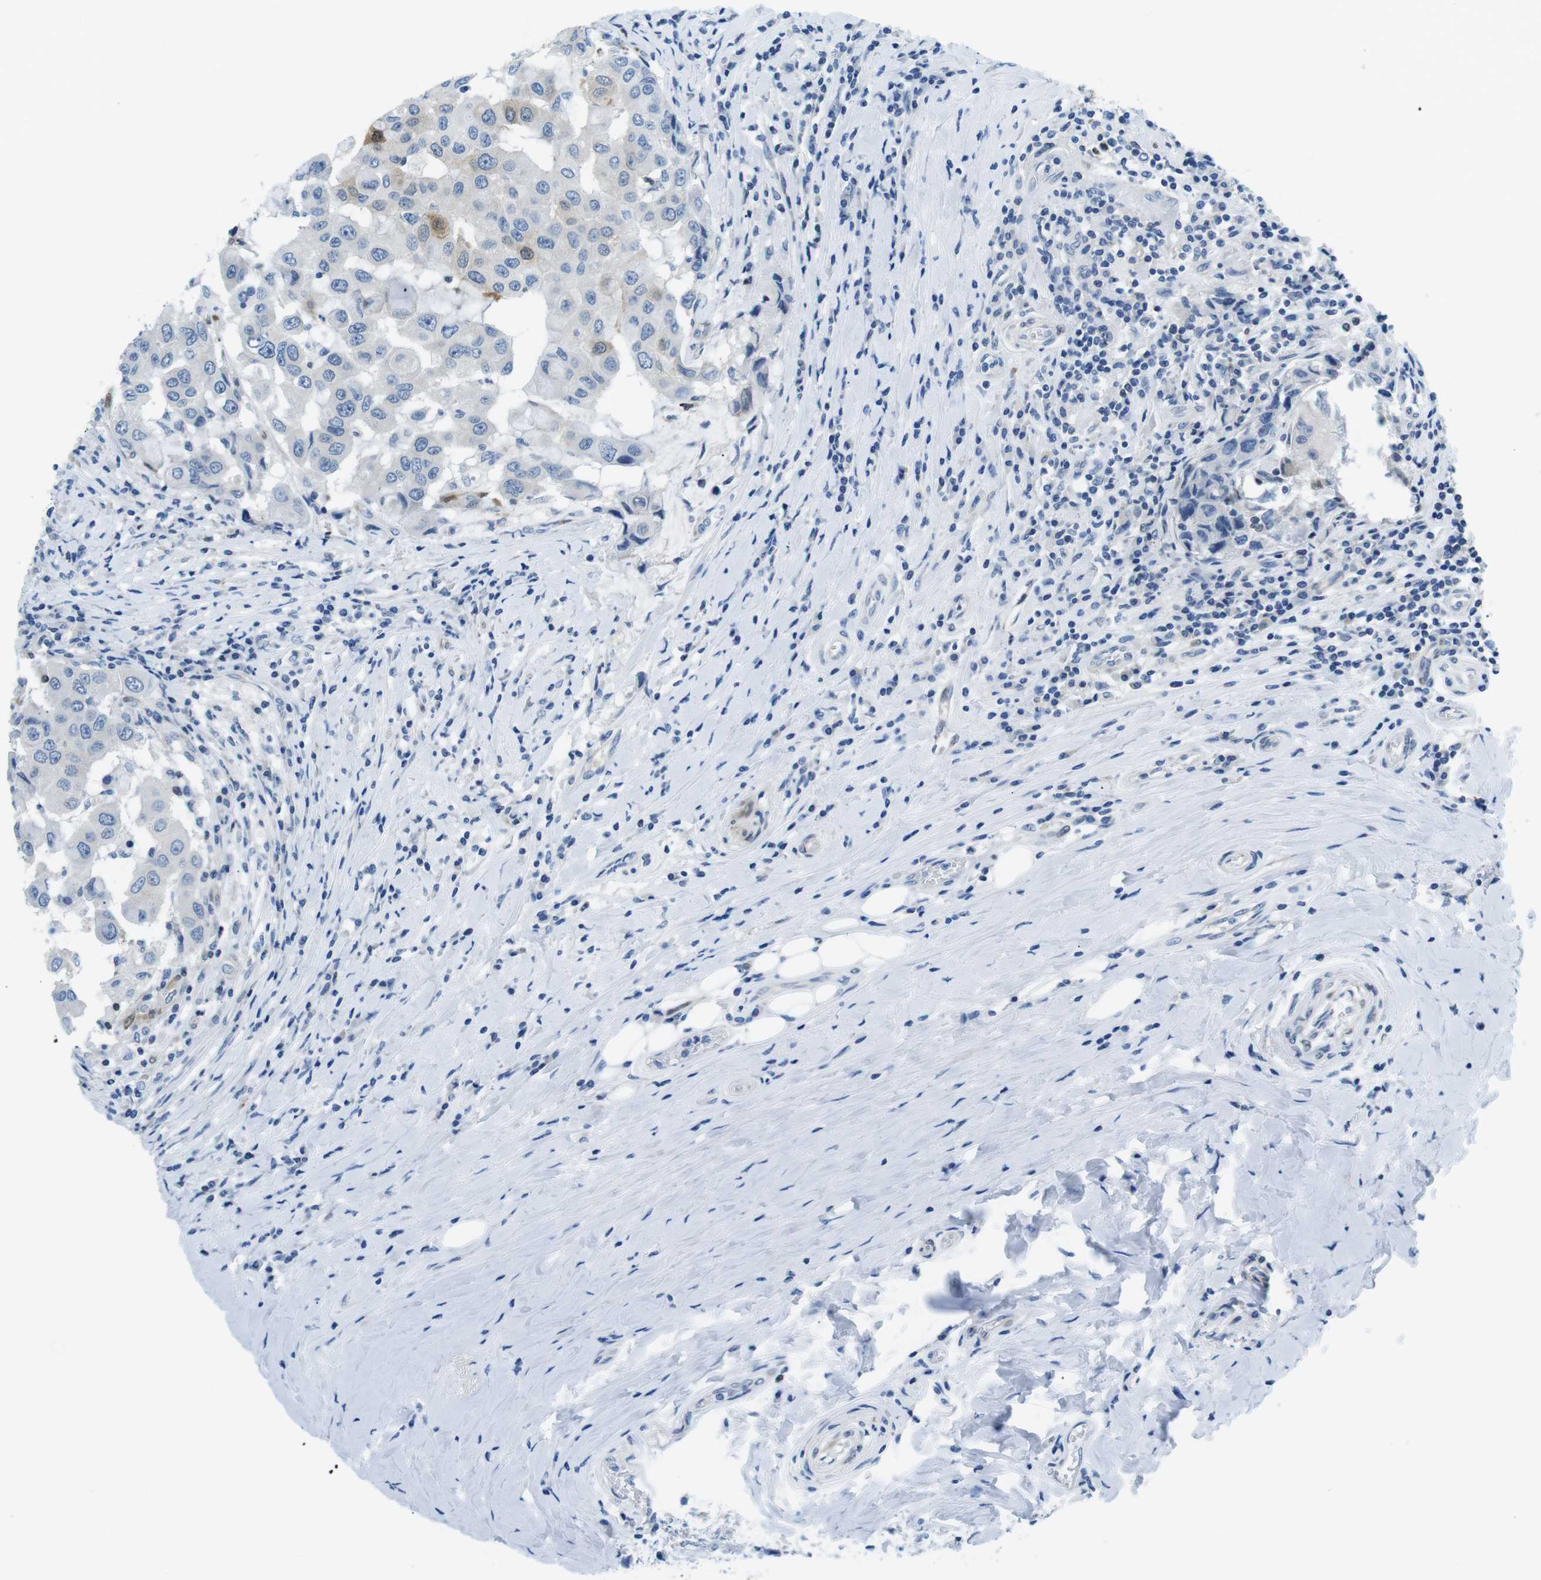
{"staining": {"intensity": "moderate", "quantity": "<25%", "location": "cytoplasmic/membranous"}, "tissue": "breast cancer", "cell_type": "Tumor cells", "image_type": "cancer", "snomed": [{"axis": "morphology", "description": "Duct carcinoma"}, {"axis": "topography", "description": "Breast"}], "caption": "Immunohistochemical staining of human breast cancer reveals moderate cytoplasmic/membranous protein staining in about <25% of tumor cells.", "gene": "PHLDA1", "patient": {"sex": "female", "age": 27}}